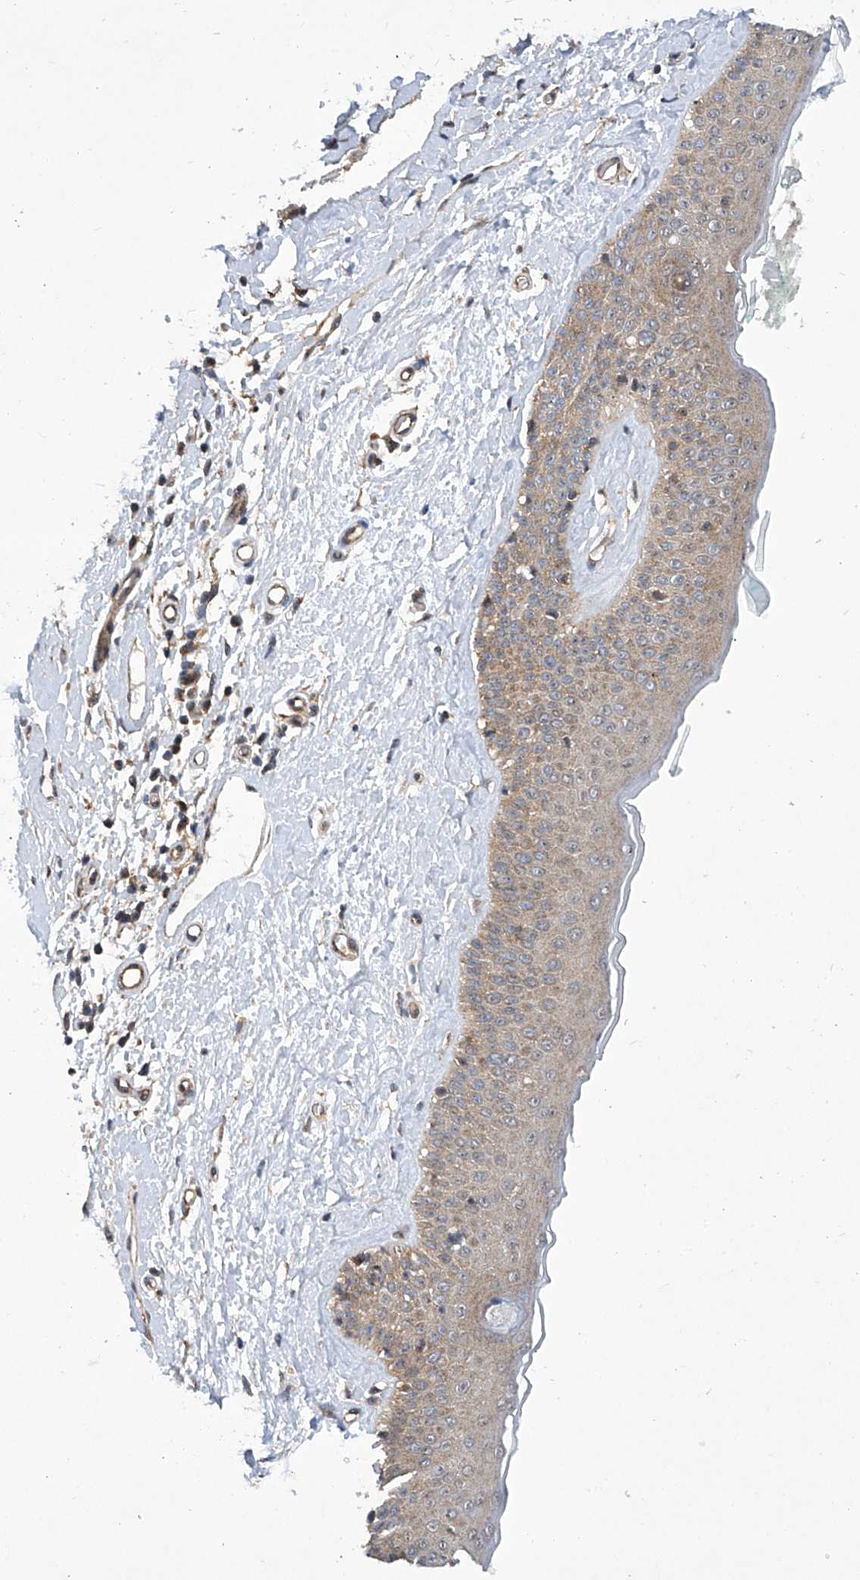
{"staining": {"intensity": "weak", "quantity": "25%-75%", "location": "cytoplasmic/membranous,nuclear"}, "tissue": "skin cancer", "cell_type": "Tumor cells", "image_type": "cancer", "snomed": [{"axis": "morphology", "description": "Basal cell carcinoma"}, {"axis": "topography", "description": "Skin"}], "caption": "Skin cancer stained with IHC displays weak cytoplasmic/membranous and nuclear expression in approximately 25%-75% of tumor cells. (DAB (3,3'-diaminobenzidine) IHC, brown staining for protein, blue staining for nuclei).", "gene": "CISH", "patient": {"sex": "female", "age": 84}}